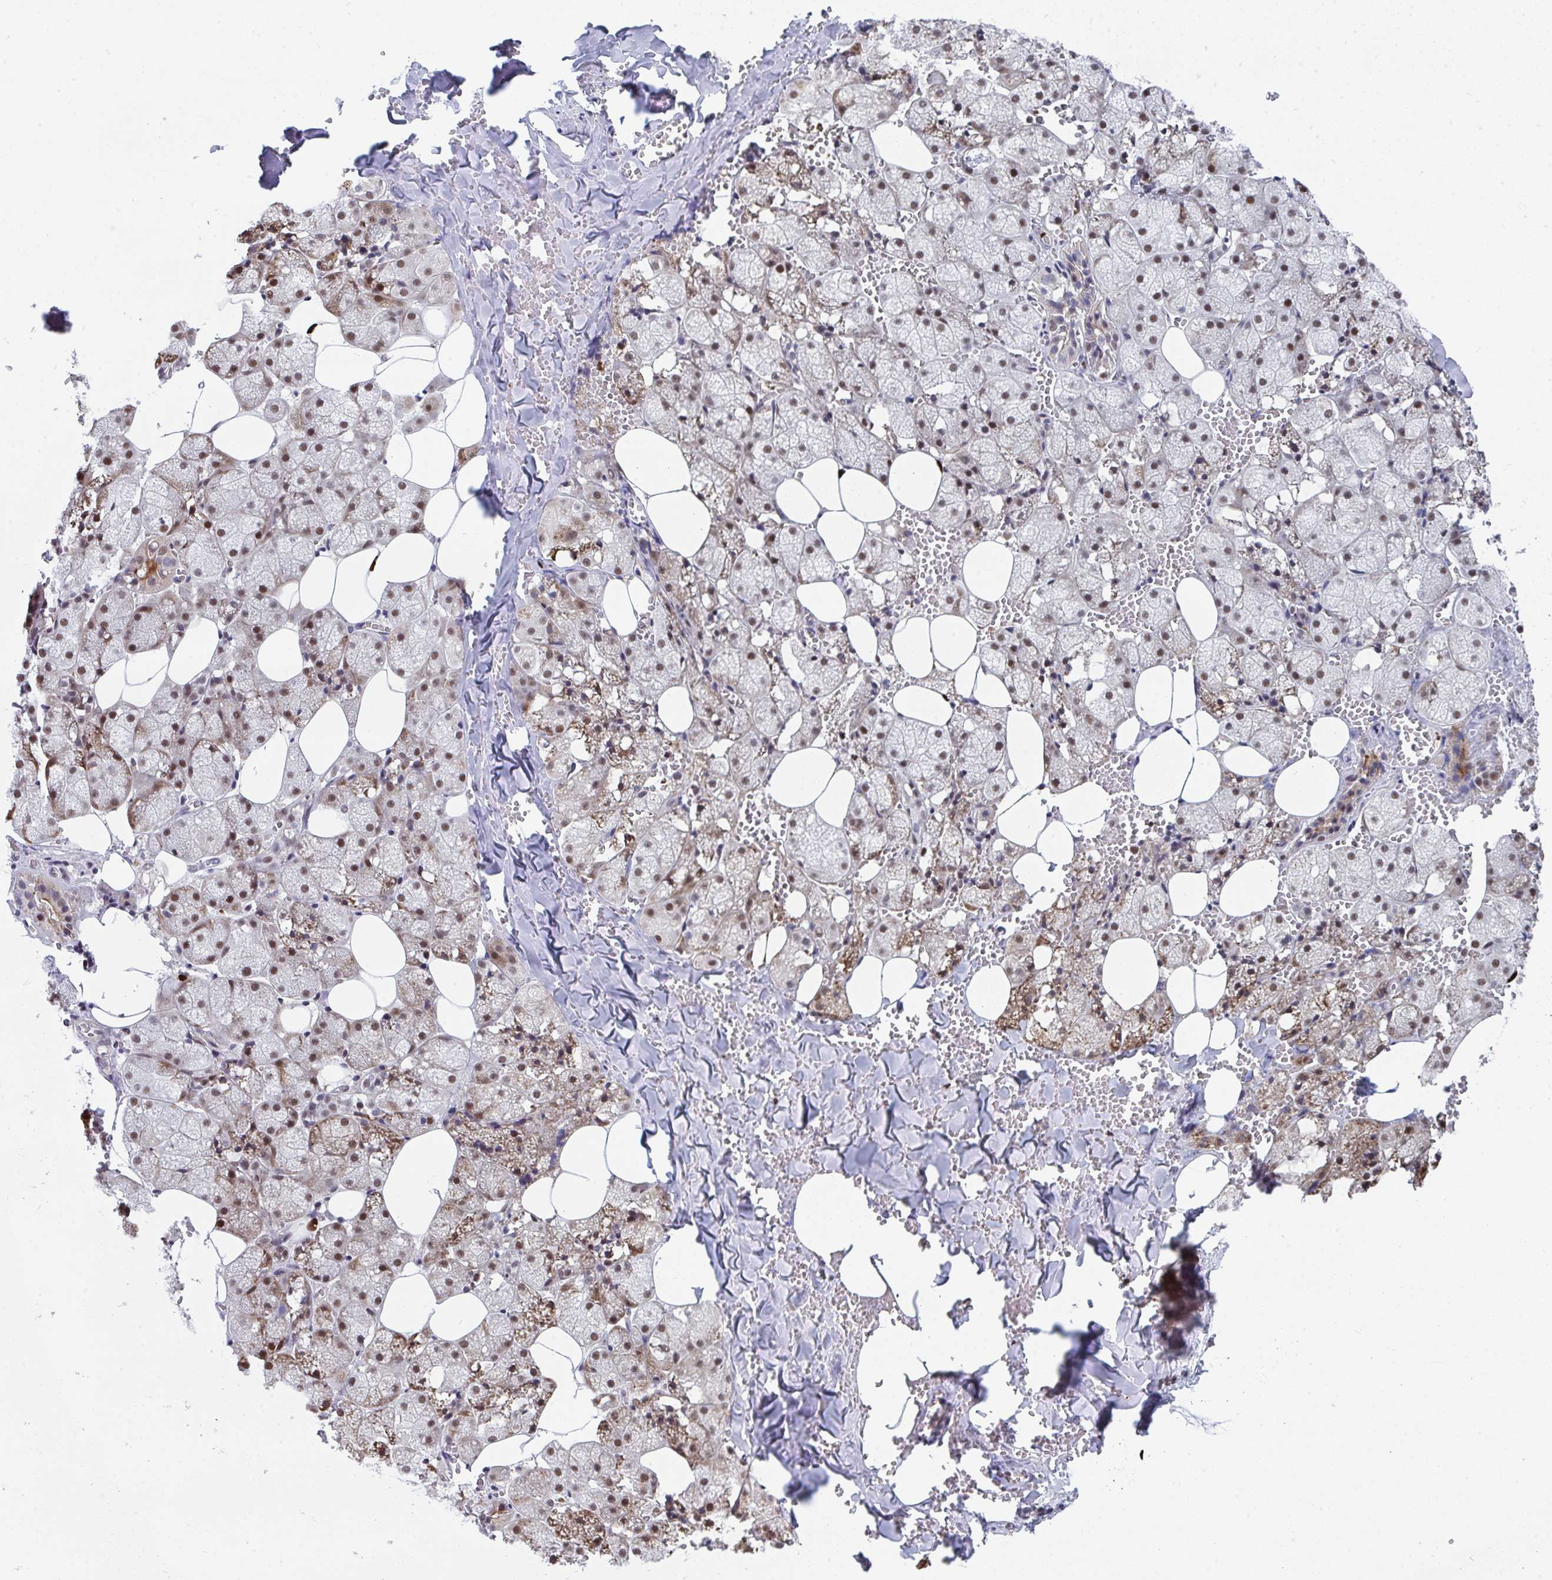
{"staining": {"intensity": "strong", "quantity": "25%-75%", "location": "cytoplasmic/membranous,nuclear"}, "tissue": "salivary gland", "cell_type": "Glandular cells", "image_type": "normal", "snomed": [{"axis": "morphology", "description": "Normal tissue, NOS"}, {"axis": "topography", "description": "Salivary gland"}, {"axis": "topography", "description": "Peripheral nerve tissue"}], "caption": "The immunohistochemical stain highlights strong cytoplasmic/membranous,nuclear staining in glandular cells of normal salivary gland. (DAB (3,3'-diaminobenzidine) IHC, brown staining for protein, blue staining for nuclei).", "gene": "JDP2", "patient": {"sex": "male", "age": 38}}